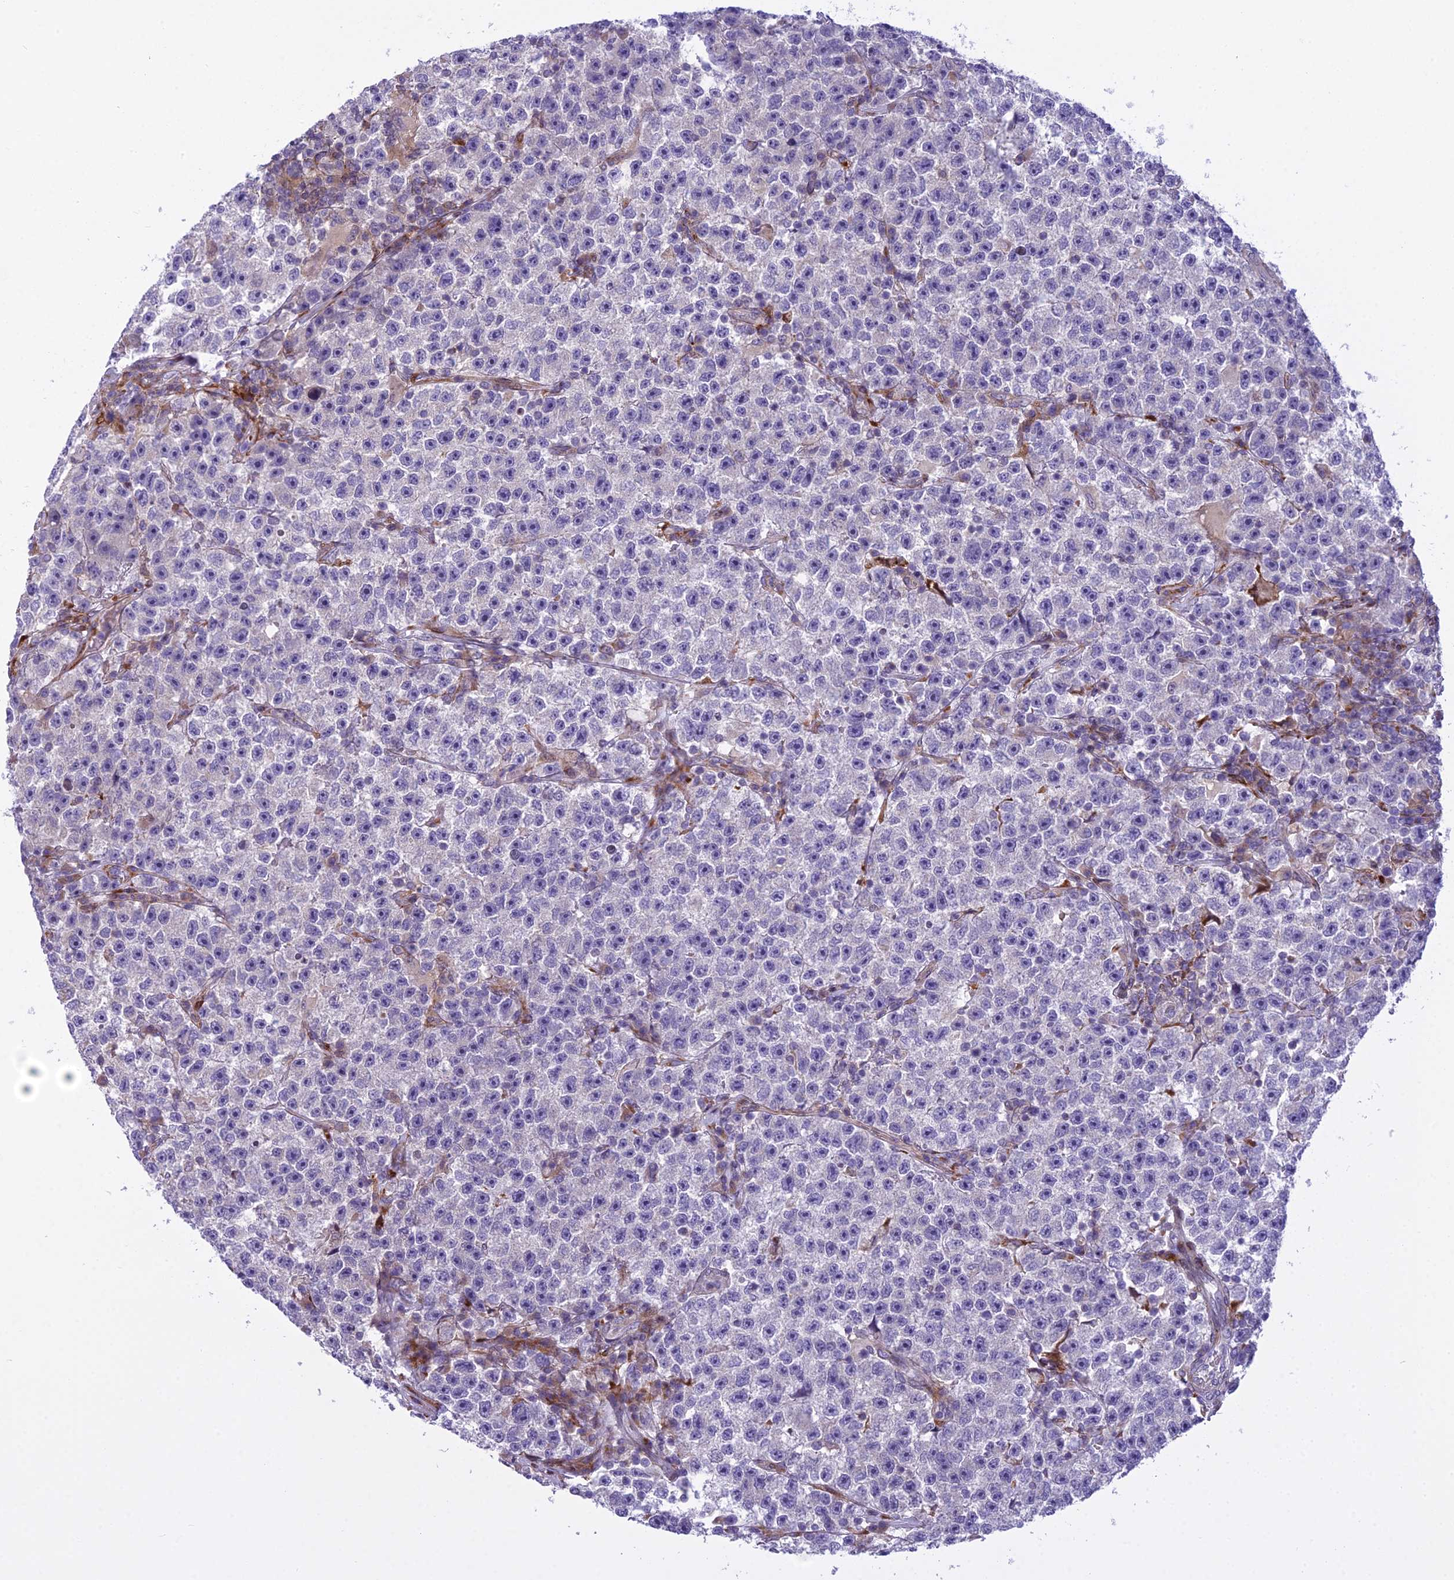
{"staining": {"intensity": "negative", "quantity": "none", "location": "none"}, "tissue": "testis cancer", "cell_type": "Tumor cells", "image_type": "cancer", "snomed": [{"axis": "morphology", "description": "Seminoma, NOS"}, {"axis": "topography", "description": "Testis"}], "caption": "DAB immunohistochemical staining of human testis cancer exhibits no significant expression in tumor cells.", "gene": "PCDHB14", "patient": {"sex": "male", "age": 22}}